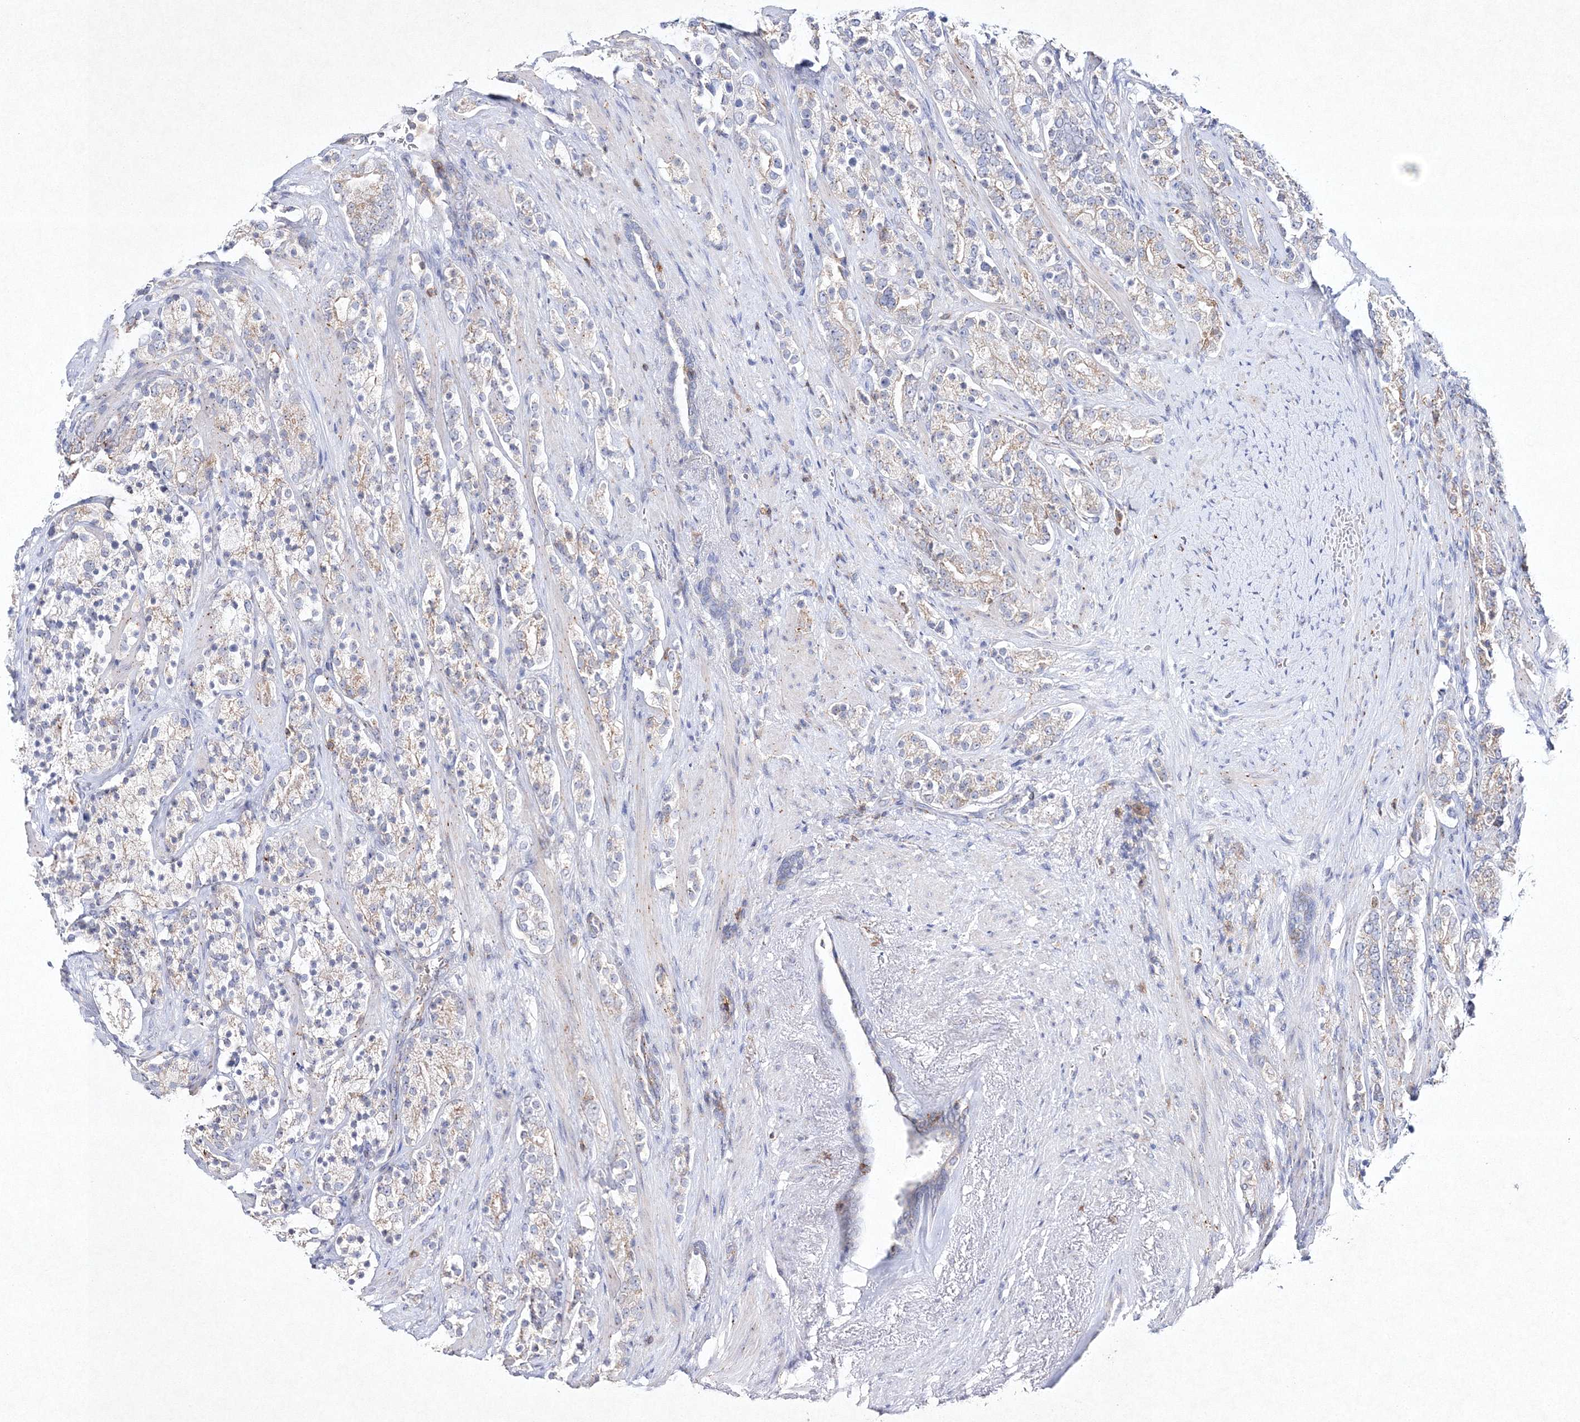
{"staining": {"intensity": "weak", "quantity": "<25%", "location": "cytoplasmic/membranous"}, "tissue": "prostate cancer", "cell_type": "Tumor cells", "image_type": "cancer", "snomed": [{"axis": "morphology", "description": "Adenocarcinoma, High grade"}, {"axis": "topography", "description": "Prostate"}], "caption": "A high-resolution micrograph shows immunohistochemistry (IHC) staining of prostate adenocarcinoma (high-grade), which displays no significant staining in tumor cells. Nuclei are stained in blue.", "gene": "HCST", "patient": {"sex": "male", "age": 71}}